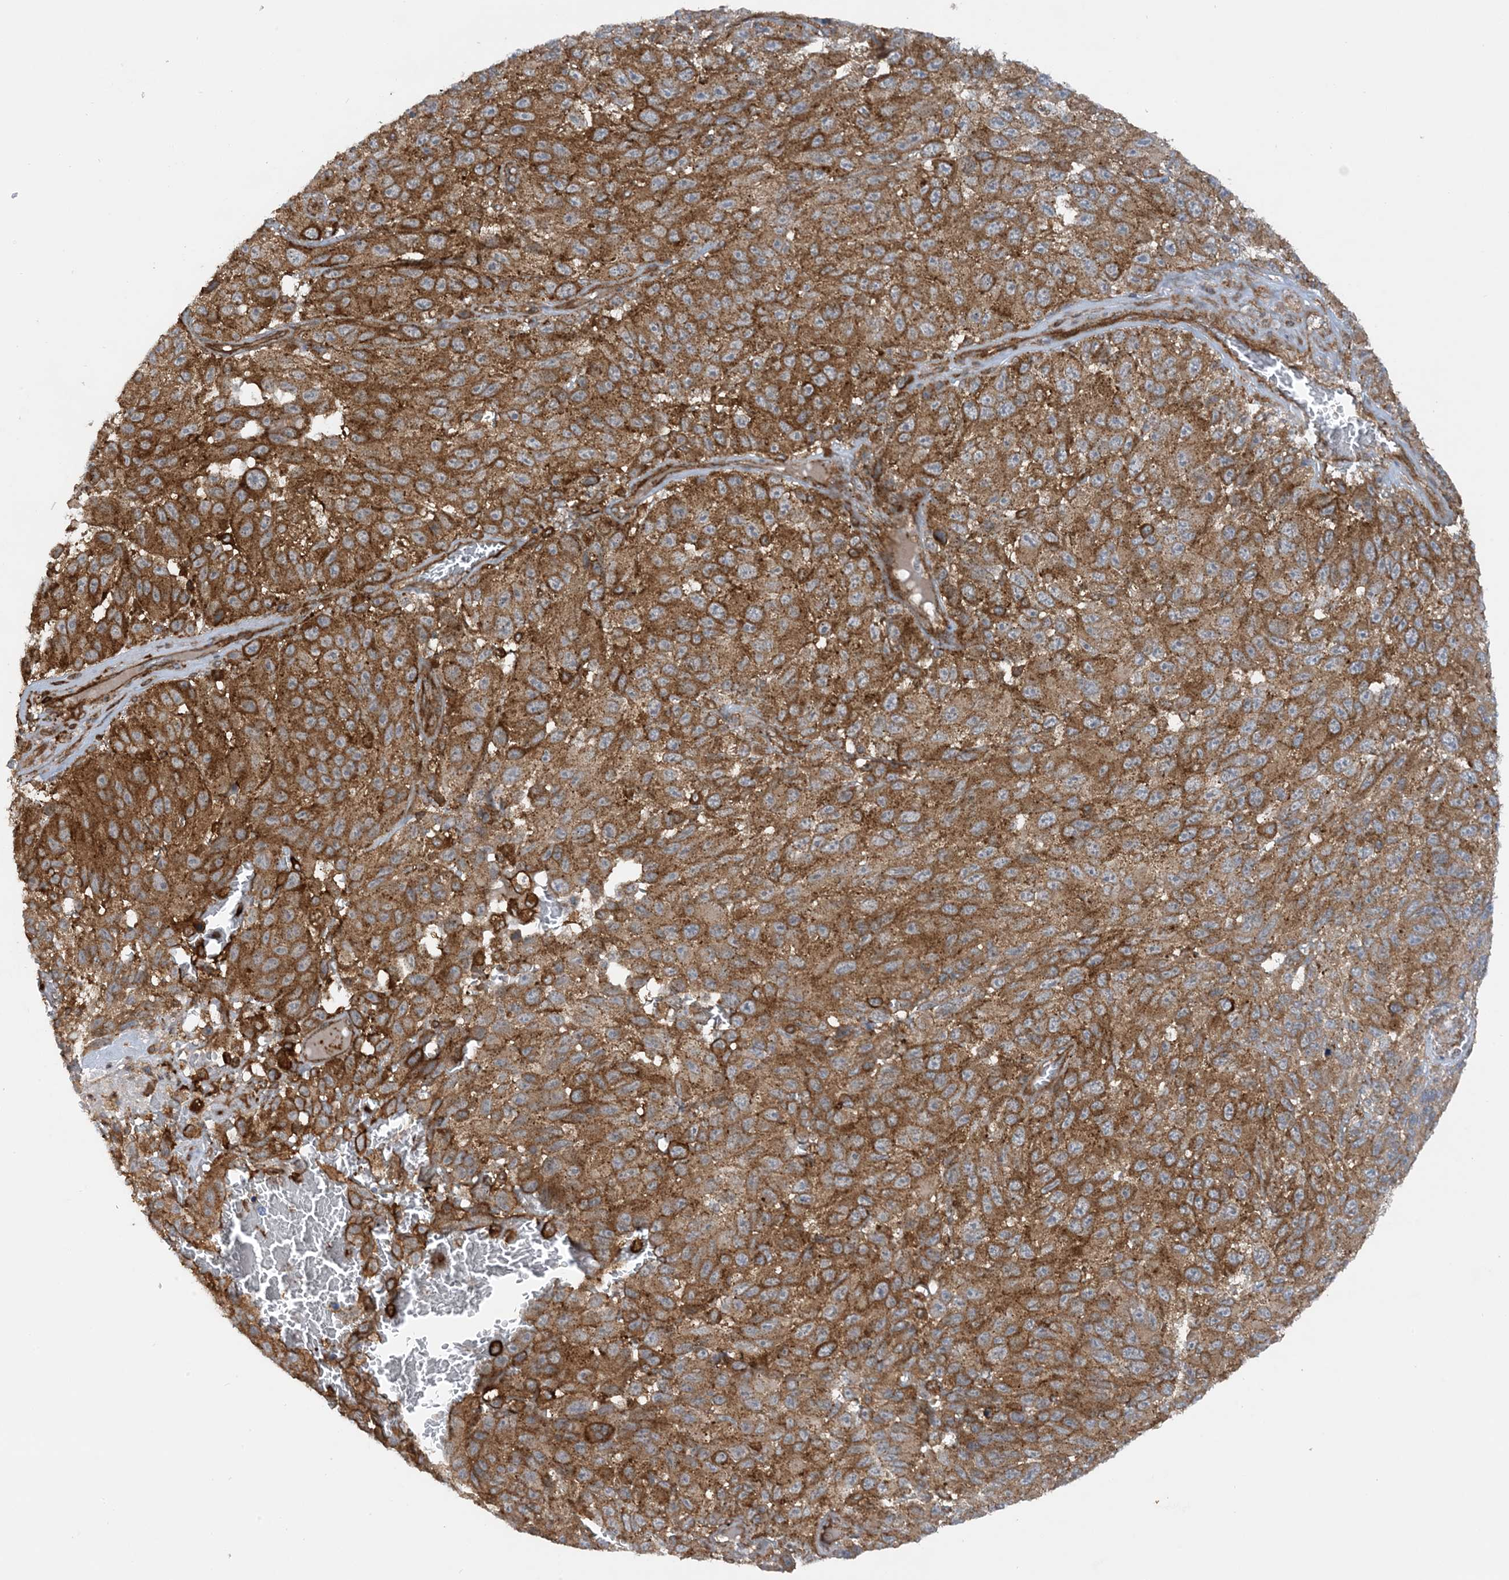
{"staining": {"intensity": "strong", "quantity": ">75%", "location": "cytoplasmic/membranous"}, "tissue": "melanoma", "cell_type": "Tumor cells", "image_type": "cancer", "snomed": [{"axis": "morphology", "description": "Malignant melanoma, NOS"}, {"axis": "topography", "description": "Skin"}], "caption": "Immunohistochemistry (IHC) staining of melanoma, which demonstrates high levels of strong cytoplasmic/membranous positivity in approximately >75% of tumor cells indicating strong cytoplasmic/membranous protein staining. The staining was performed using DAB (3,3'-diaminobenzidine) (brown) for protein detection and nuclei were counterstained in hematoxylin (blue).", "gene": "STAM2", "patient": {"sex": "female", "age": 96}}